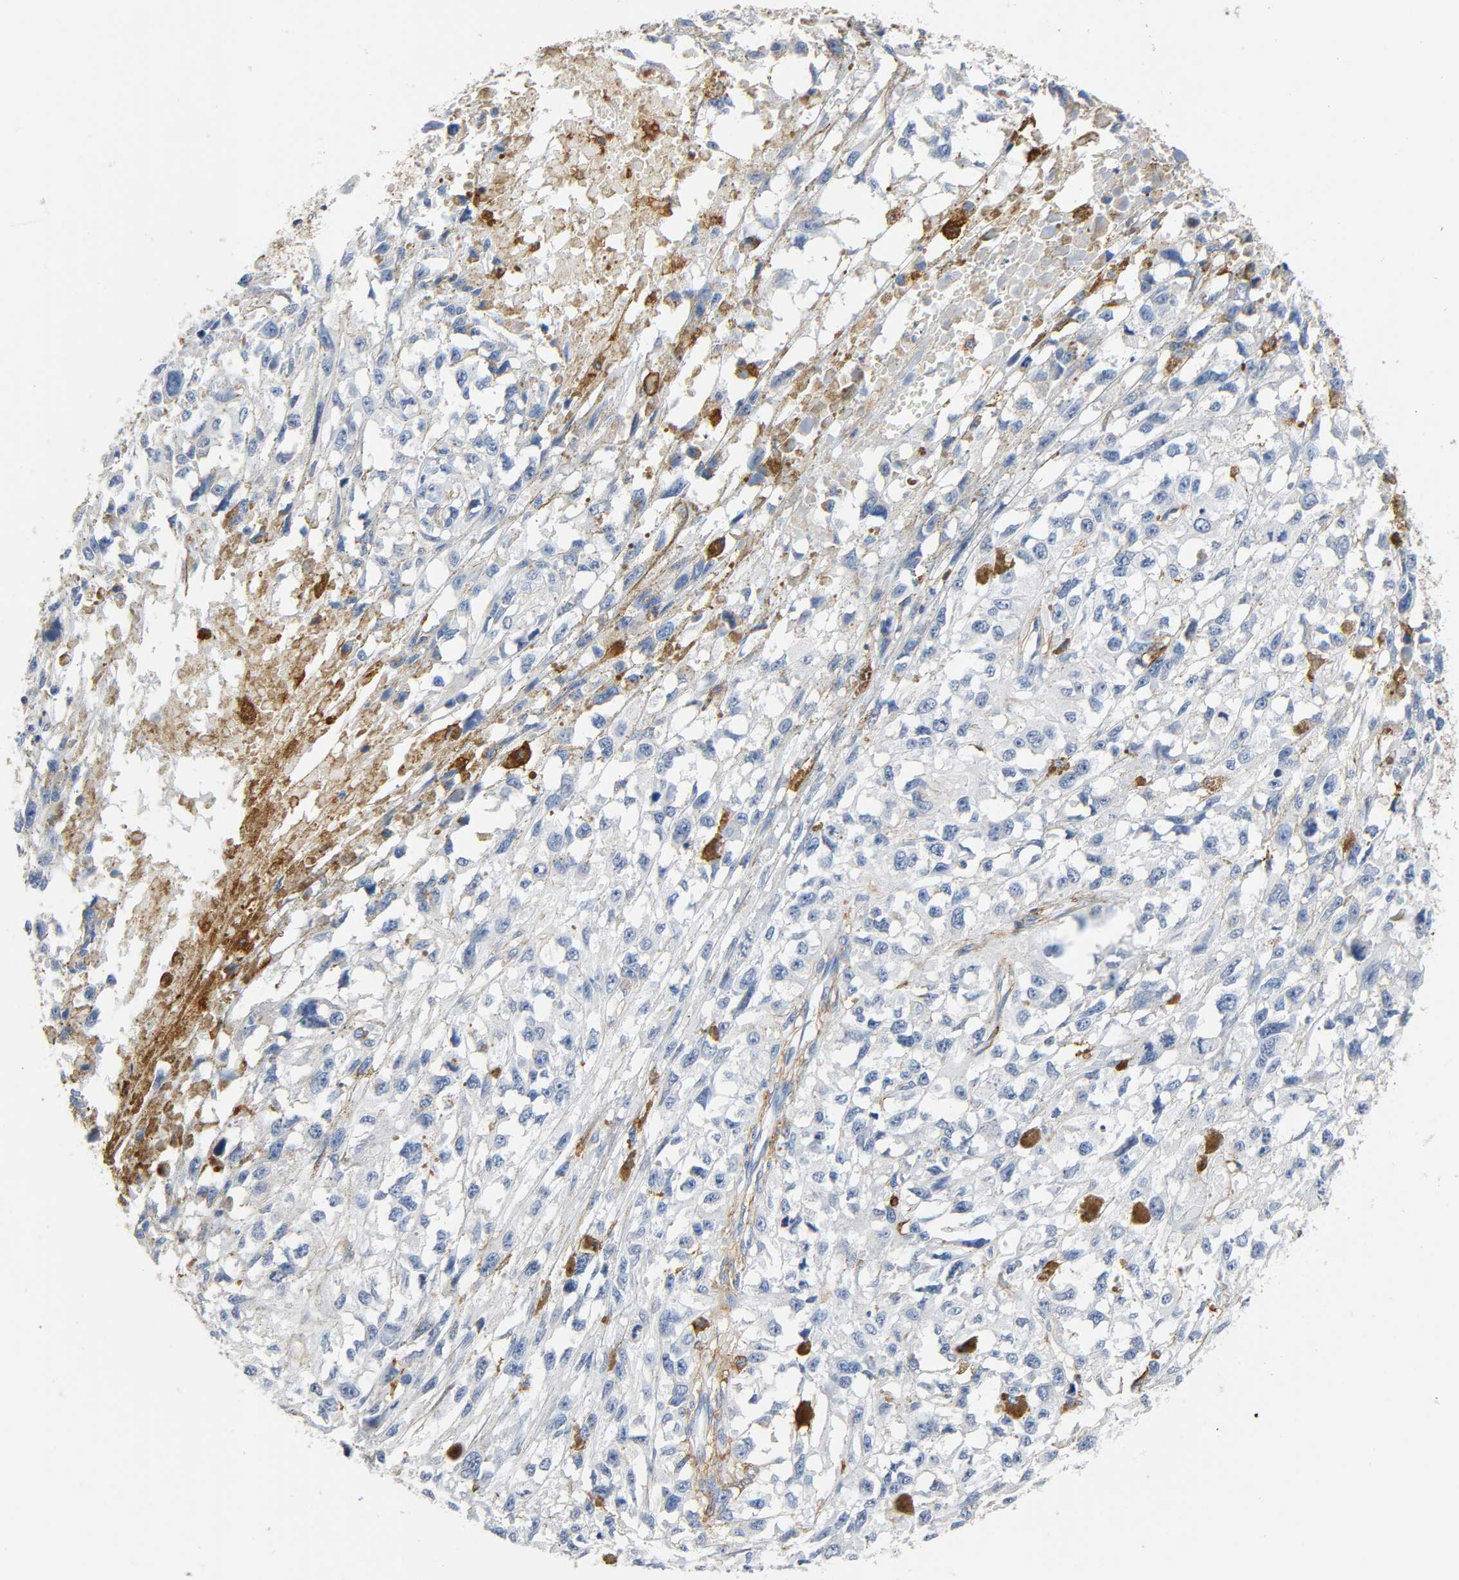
{"staining": {"intensity": "negative", "quantity": "none", "location": "none"}, "tissue": "melanoma", "cell_type": "Tumor cells", "image_type": "cancer", "snomed": [{"axis": "morphology", "description": "Malignant melanoma, Metastatic site"}, {"axis": "topography", "description": "Lymph node"}], "caption": "Tumor cells are negative for protein expression in human malignant melanoma (metastatic site).", "gene": "ANPEP", "patient": {"sex": "male", "age": 59}}